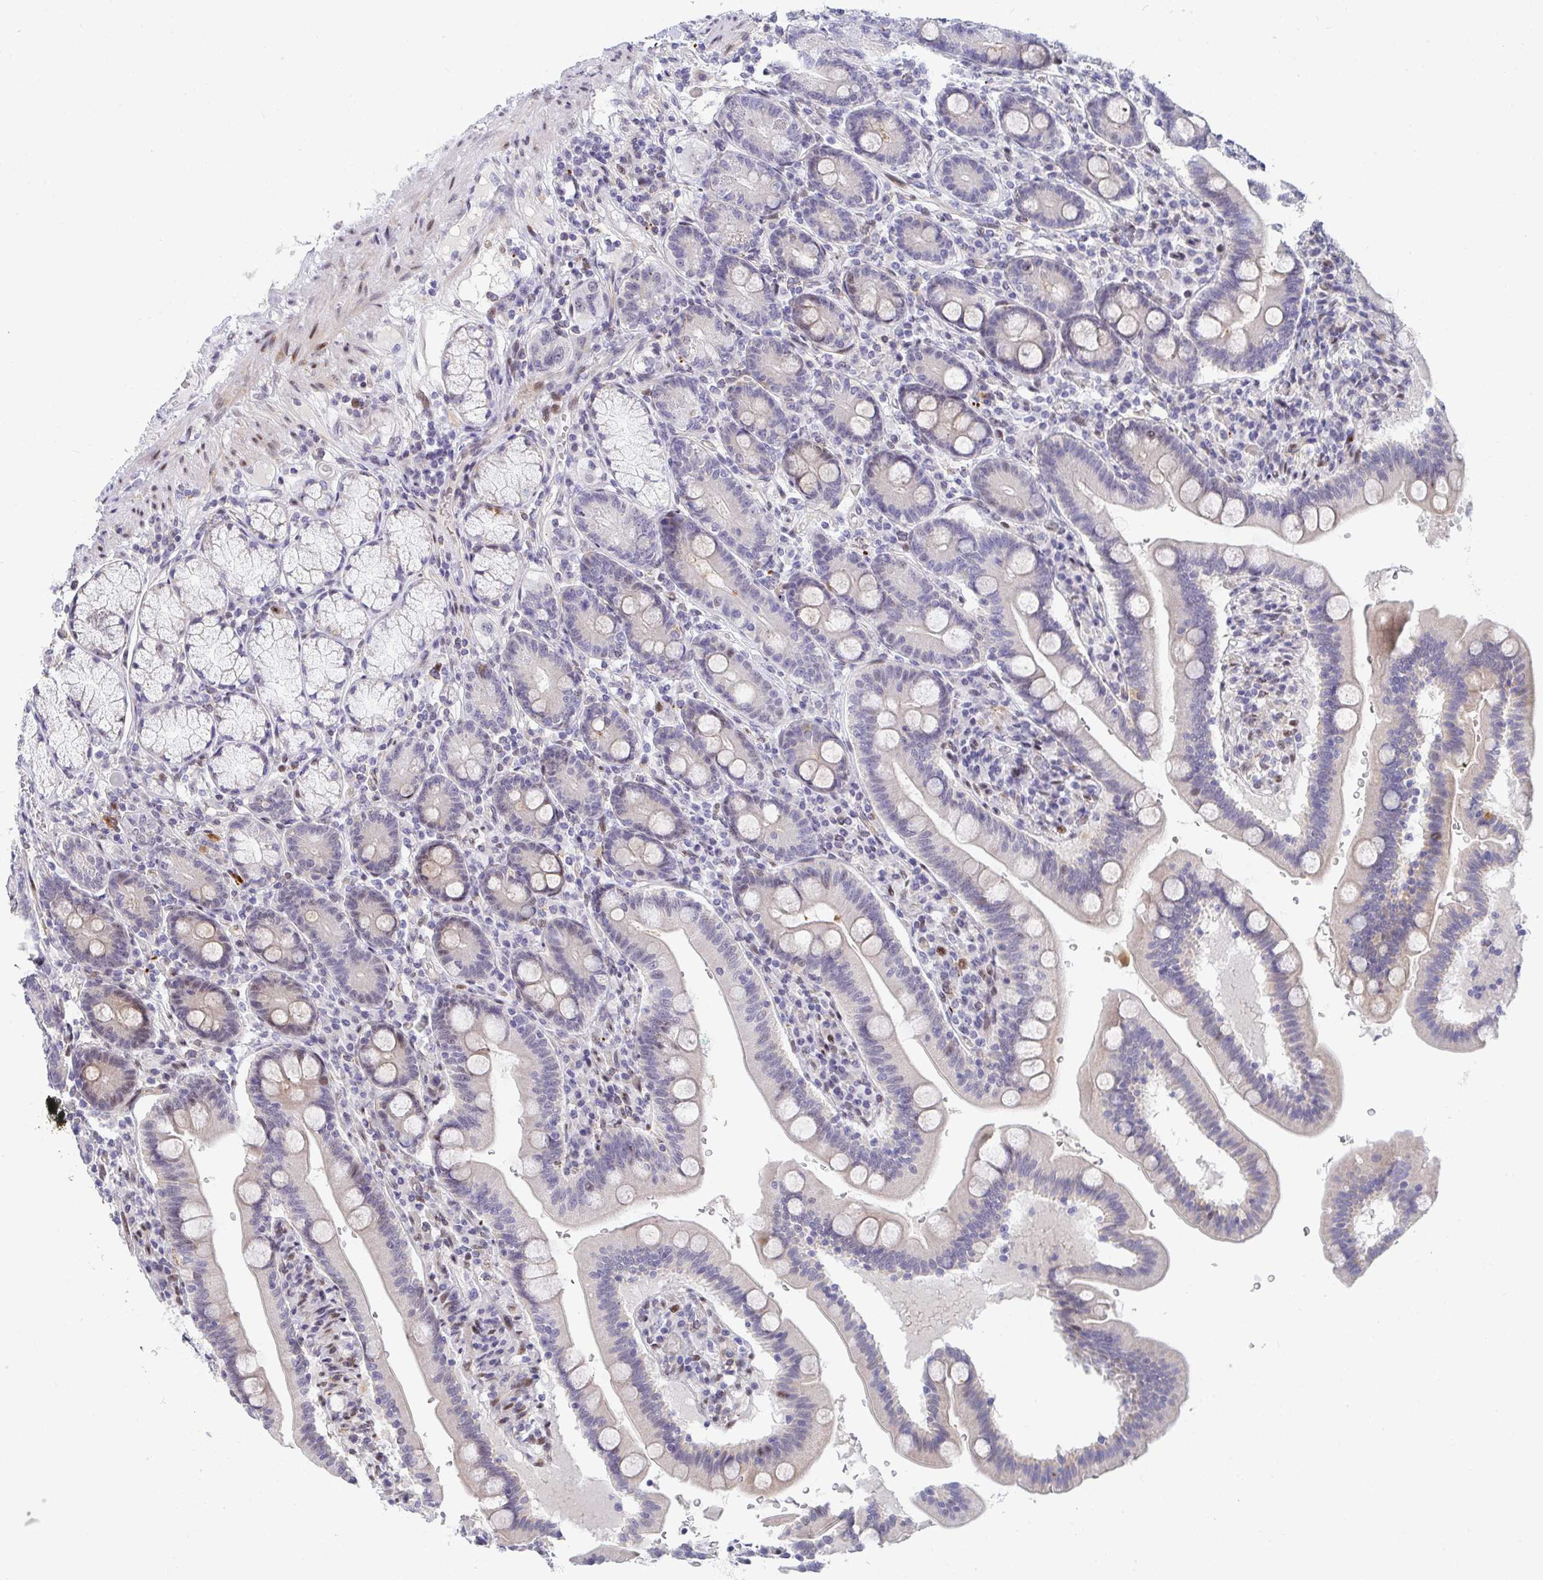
{"staining": {"intensity": "moderate", "quantity": "<25%", "location": "cytoplasmic/membranous,nuclear"}, "tissue": "duodenum", "cell_type": "Glandular cells", "image_type": "normal", "snomed": [{"axis": "morphology", "description": "Normal tissue, NOS"}, {"axis": "topography", "description": "Duodenum"}], "caption": "About <25% of glandular cells in normal human duodenum display moderate cytoplasmic/membranous,nuclear protein positivity as visualized by brown immunohistochemical staining.", "gene": "ZIC3", "patient": {"sex": "female", "age": 67}}